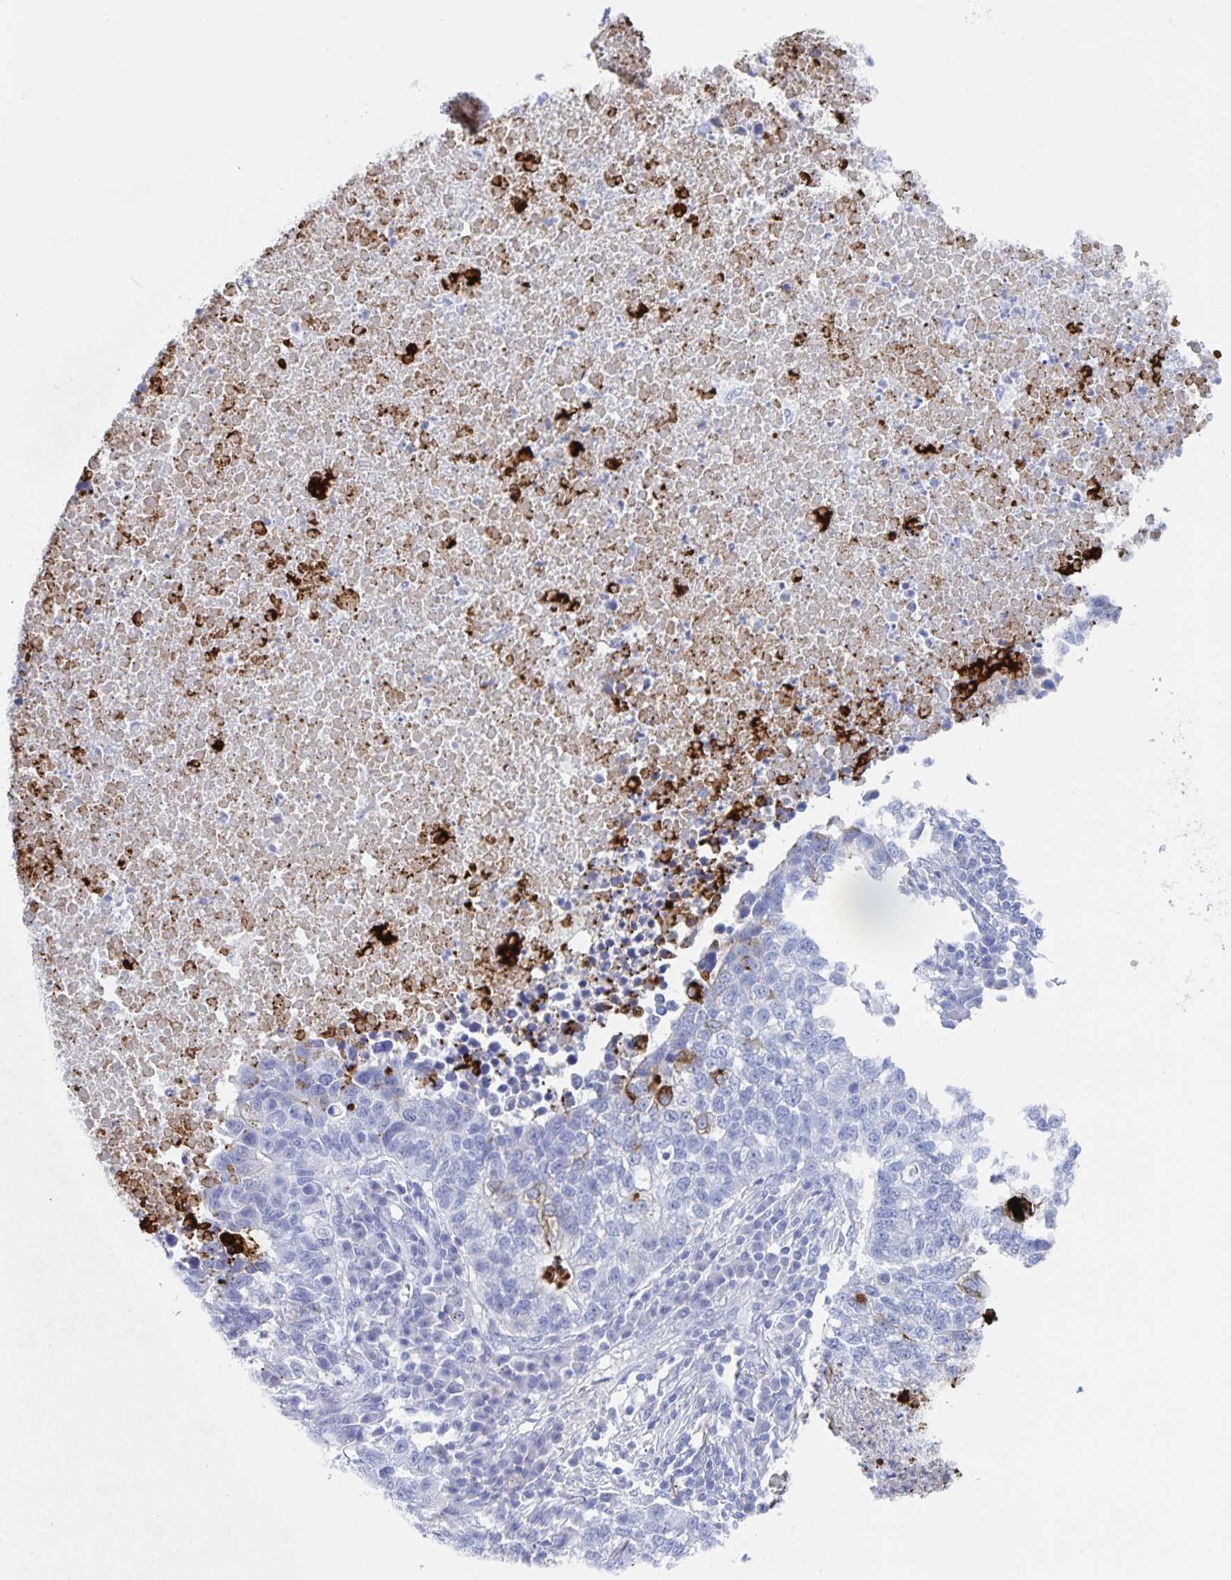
{"staining": {"intensity": "negative", "quantity": "none", "location": "none"}, "tissue": "lung cancer", "cell_type": "Tumor cells", "image_type": "cancer", "snomed": [{"axis": "morphology", "description": "Adenocarcinoma, NOS"}, {"axis": "topography", "description": "Lung"}], "caption": "High power microscopy micrograph of an immunohistochemistry image of adenocarcinoma (lung), revealing no significant positivity in tumor cells. Nuclei are stained in blue.", "gene": "DMBT1", "patient": {"sex": "male", "age": 57}}